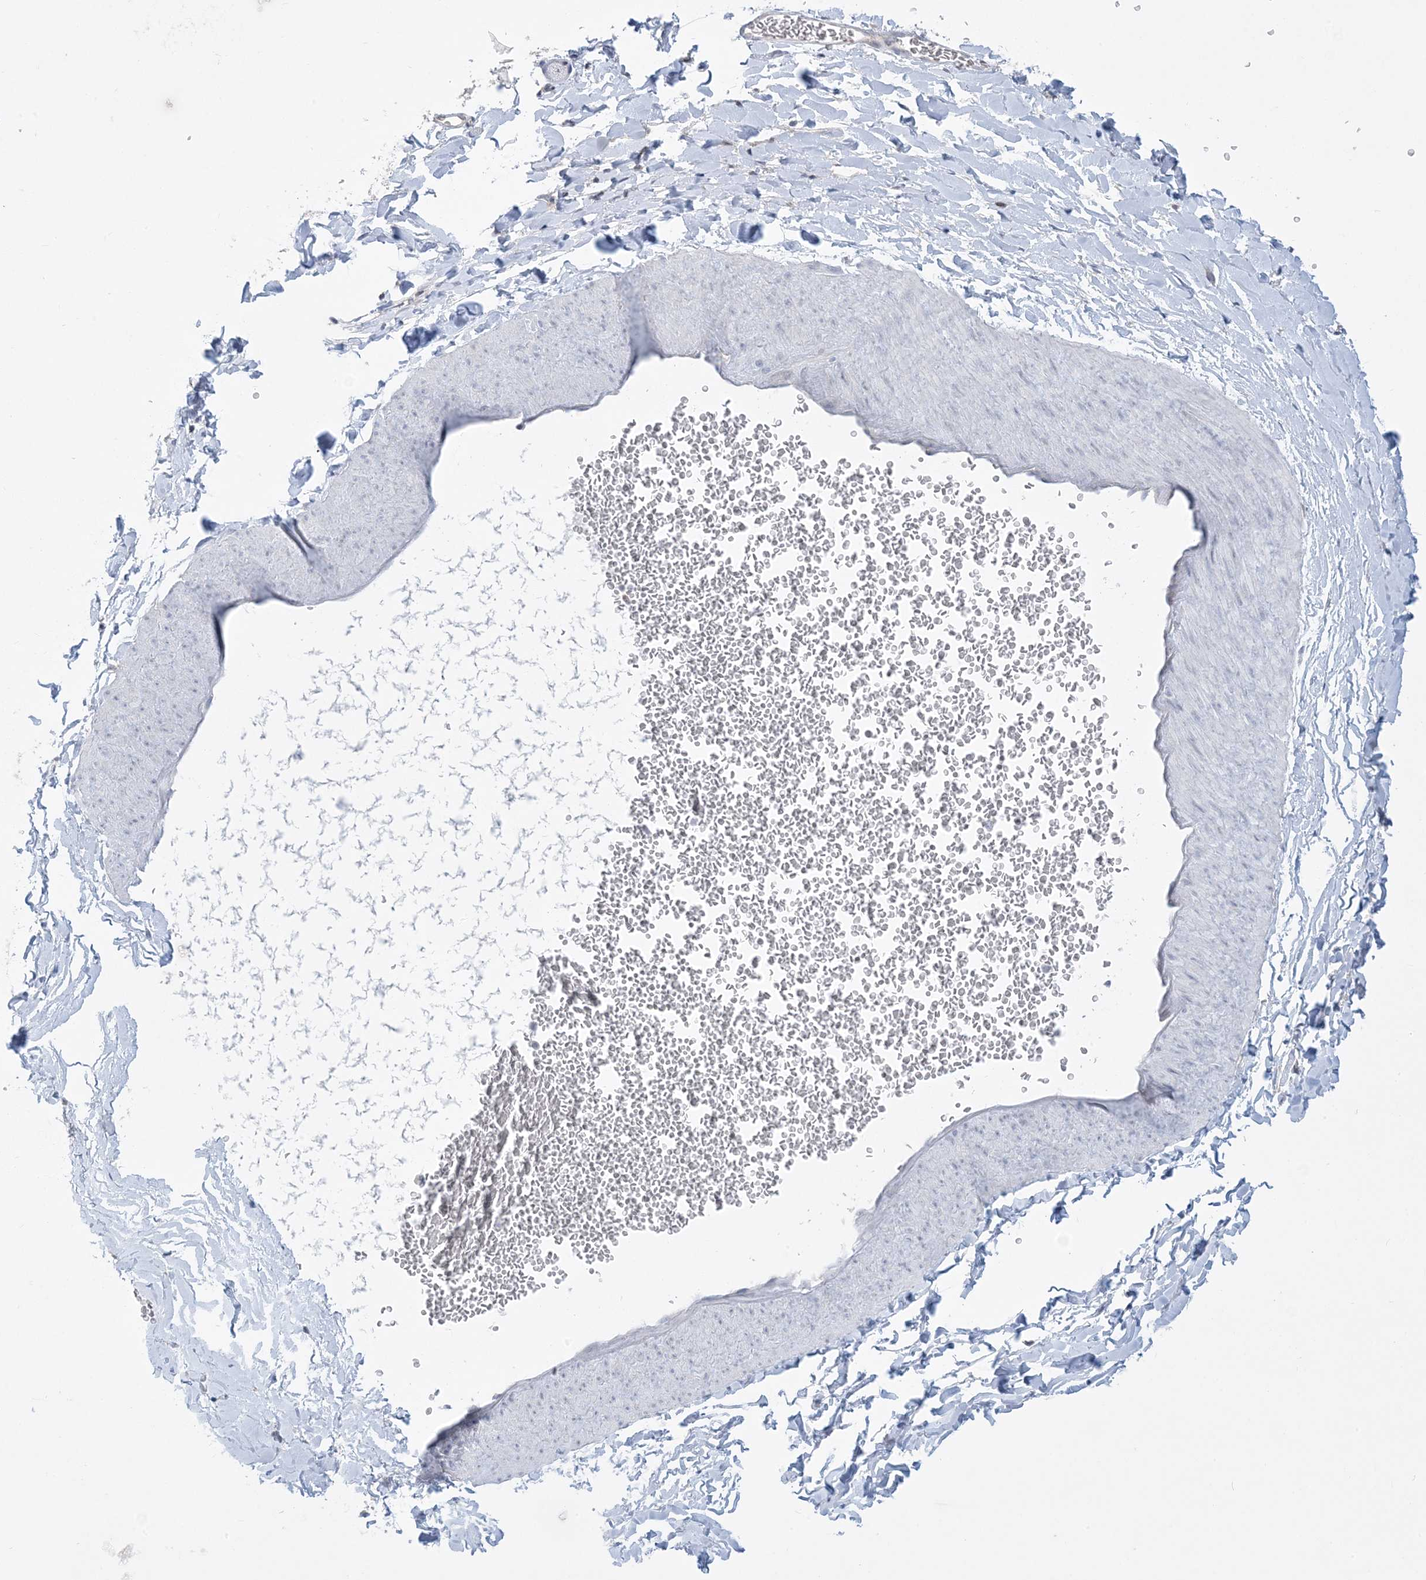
{"staining": {"intensity": "negative", "quantity": "none", "location": "none"}, "tissue": "adipose tissue", "cell_type": "Adipocytes", "image_type": "normal", "snomed": [{"axis": "morphology", "description": "Normal tissue, NOS"}, {"axis": "topography", "description": "Gallbladder"}, {"axis": "topography", "description": "Peripheral nerve tissue"}], "caption": "Immunohistochemistry (IHC) micrograph of normal adipose tissue: adipose tissue stained with DAB (3,3'-diaminobenzidine) shows no significant protein positivity in adipocytes. (Stains: DAB IHC with hematoxylin counter stain, Microscopy: brightfield microscopy at high magnification).", "gene": "SLAMF9", "patient": {"sex": "male", "age": 38}}